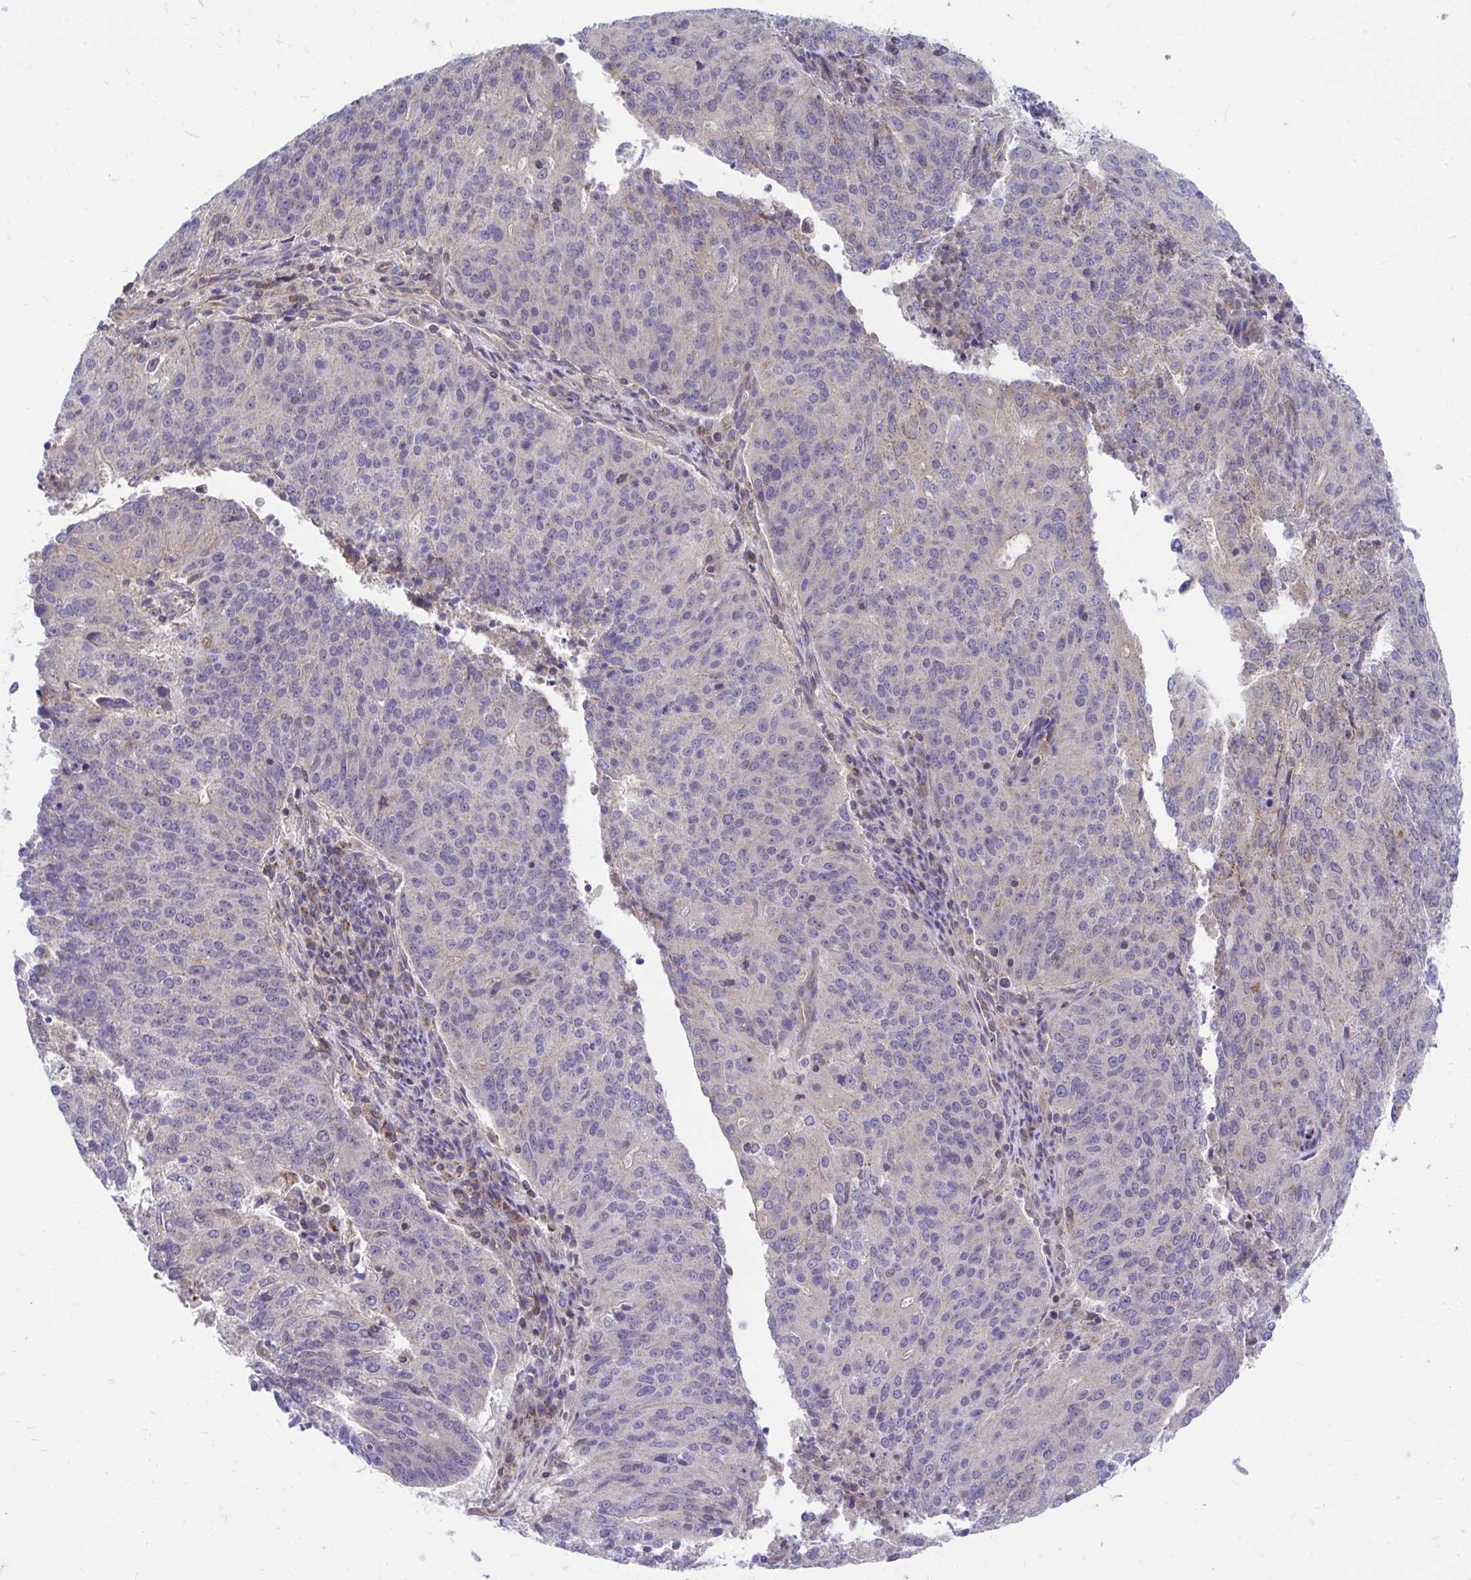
{"staining": {"intensity": "negative", "quantity": "none", "location": "none"}, "tissue": "endometrial cancer", "cell_type": "Tumor cells", "image_type": "cancer", "snomed": [{"axis": "morphology", "description": "Adenocarcinoma, NOS"}, {"axis": "topography", "description": "Endometrium"}], "caption": "The immunohistochemistry photomicrograph has no significant staining in tumor cells of adenocarcinoma (endometrial) tissue.", "gene": "FHIP1B", "patient": {"sex": "female", "age": 82}}